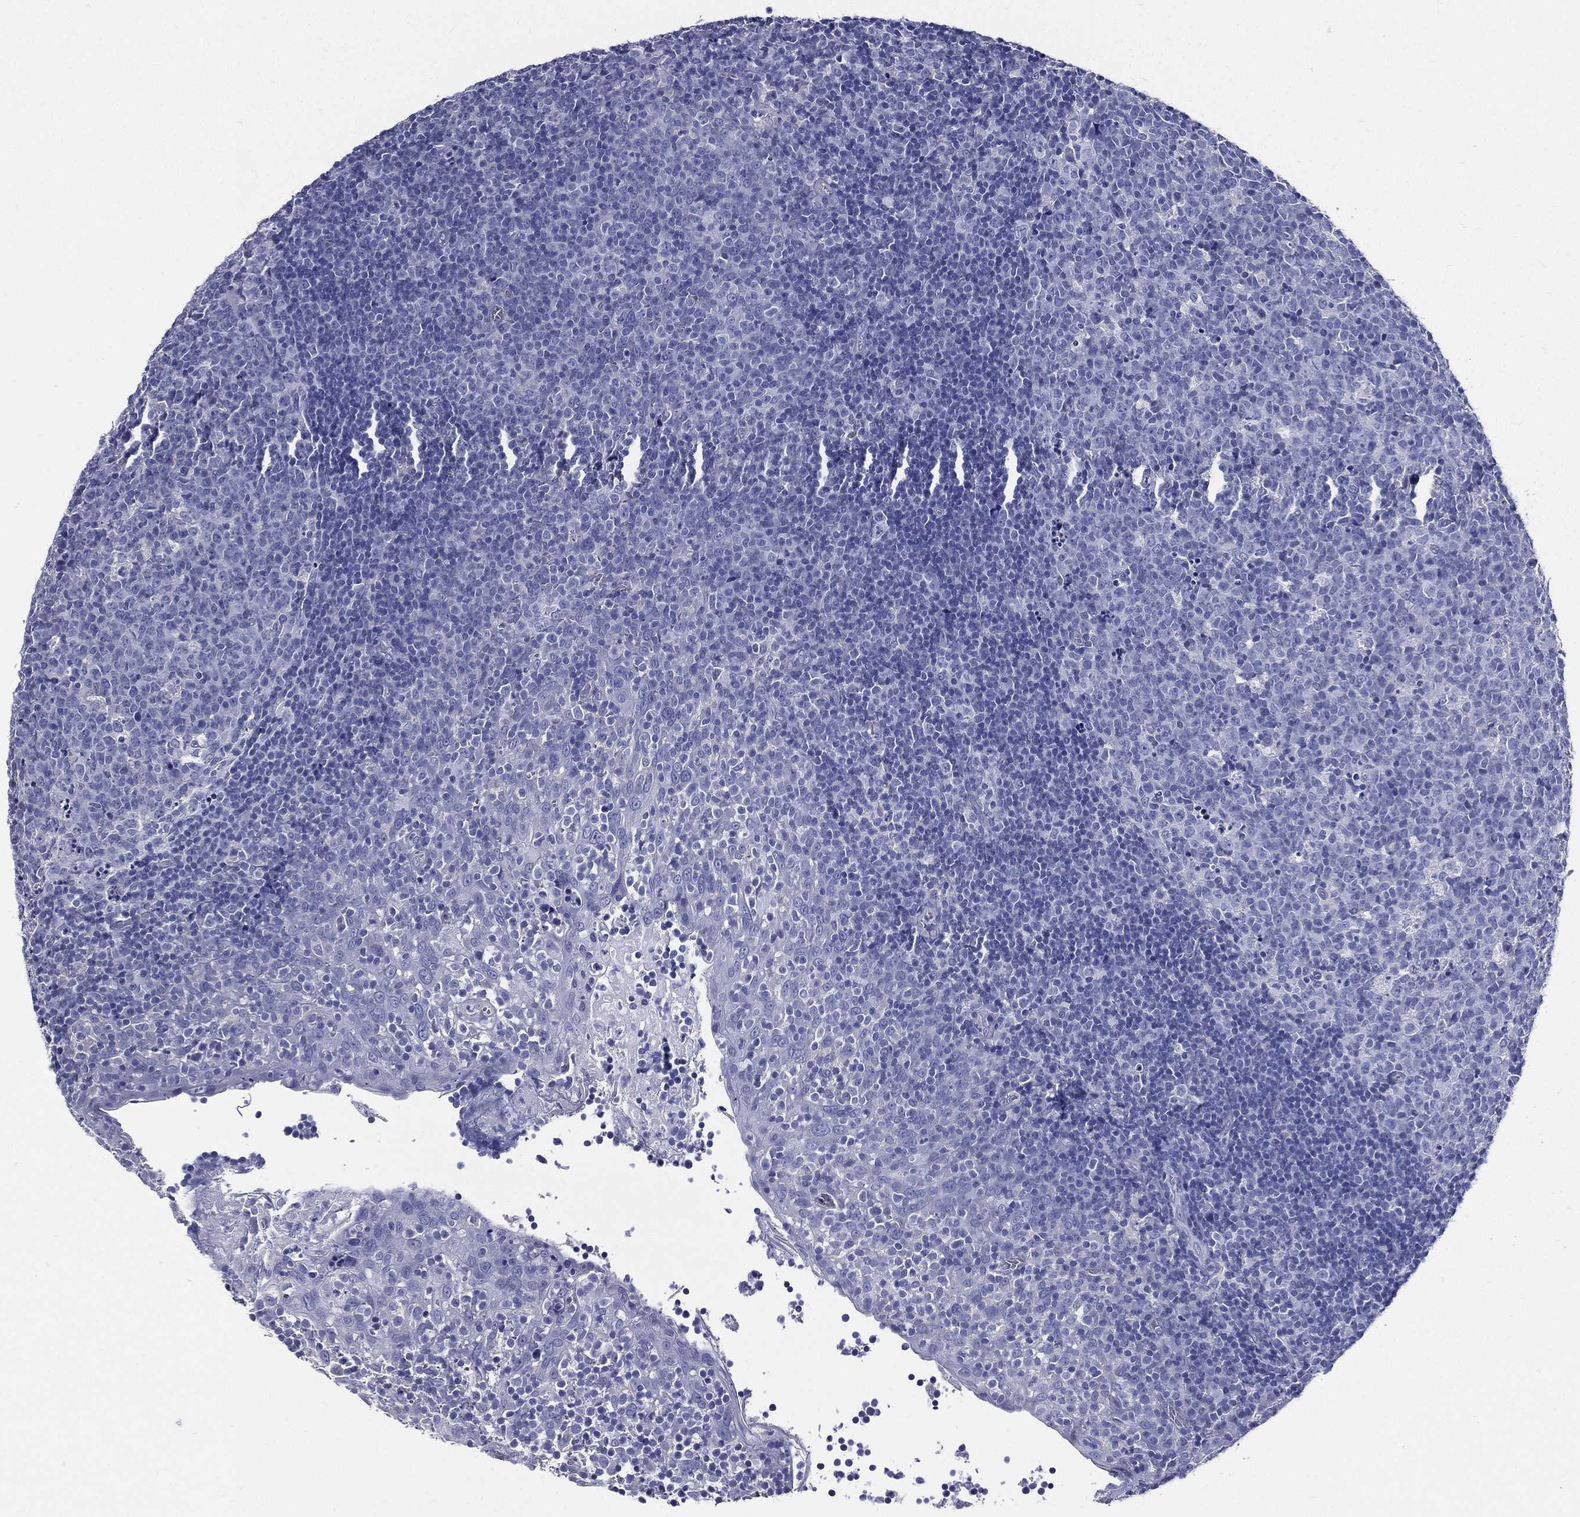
{"staining": {"intensity": "negative", "quantity": "none", "location": "none"}, "tissue": "tonsil", "cell_type": "Germinal center cells", "image_type": "normal", "snomed": [{"axis": "morphology", "description": "Normal tissue, NOS"}, {"axis": "topography", "description": "Tonsil"}], "caption": "The immunohistochemistry image has no significant staining in germinal center cells of tonsil. (Brightfield microscopy of DAB IHC at high magnification).", "gene": "DPYS", "patient": {"sex": "female", "age": 5}}